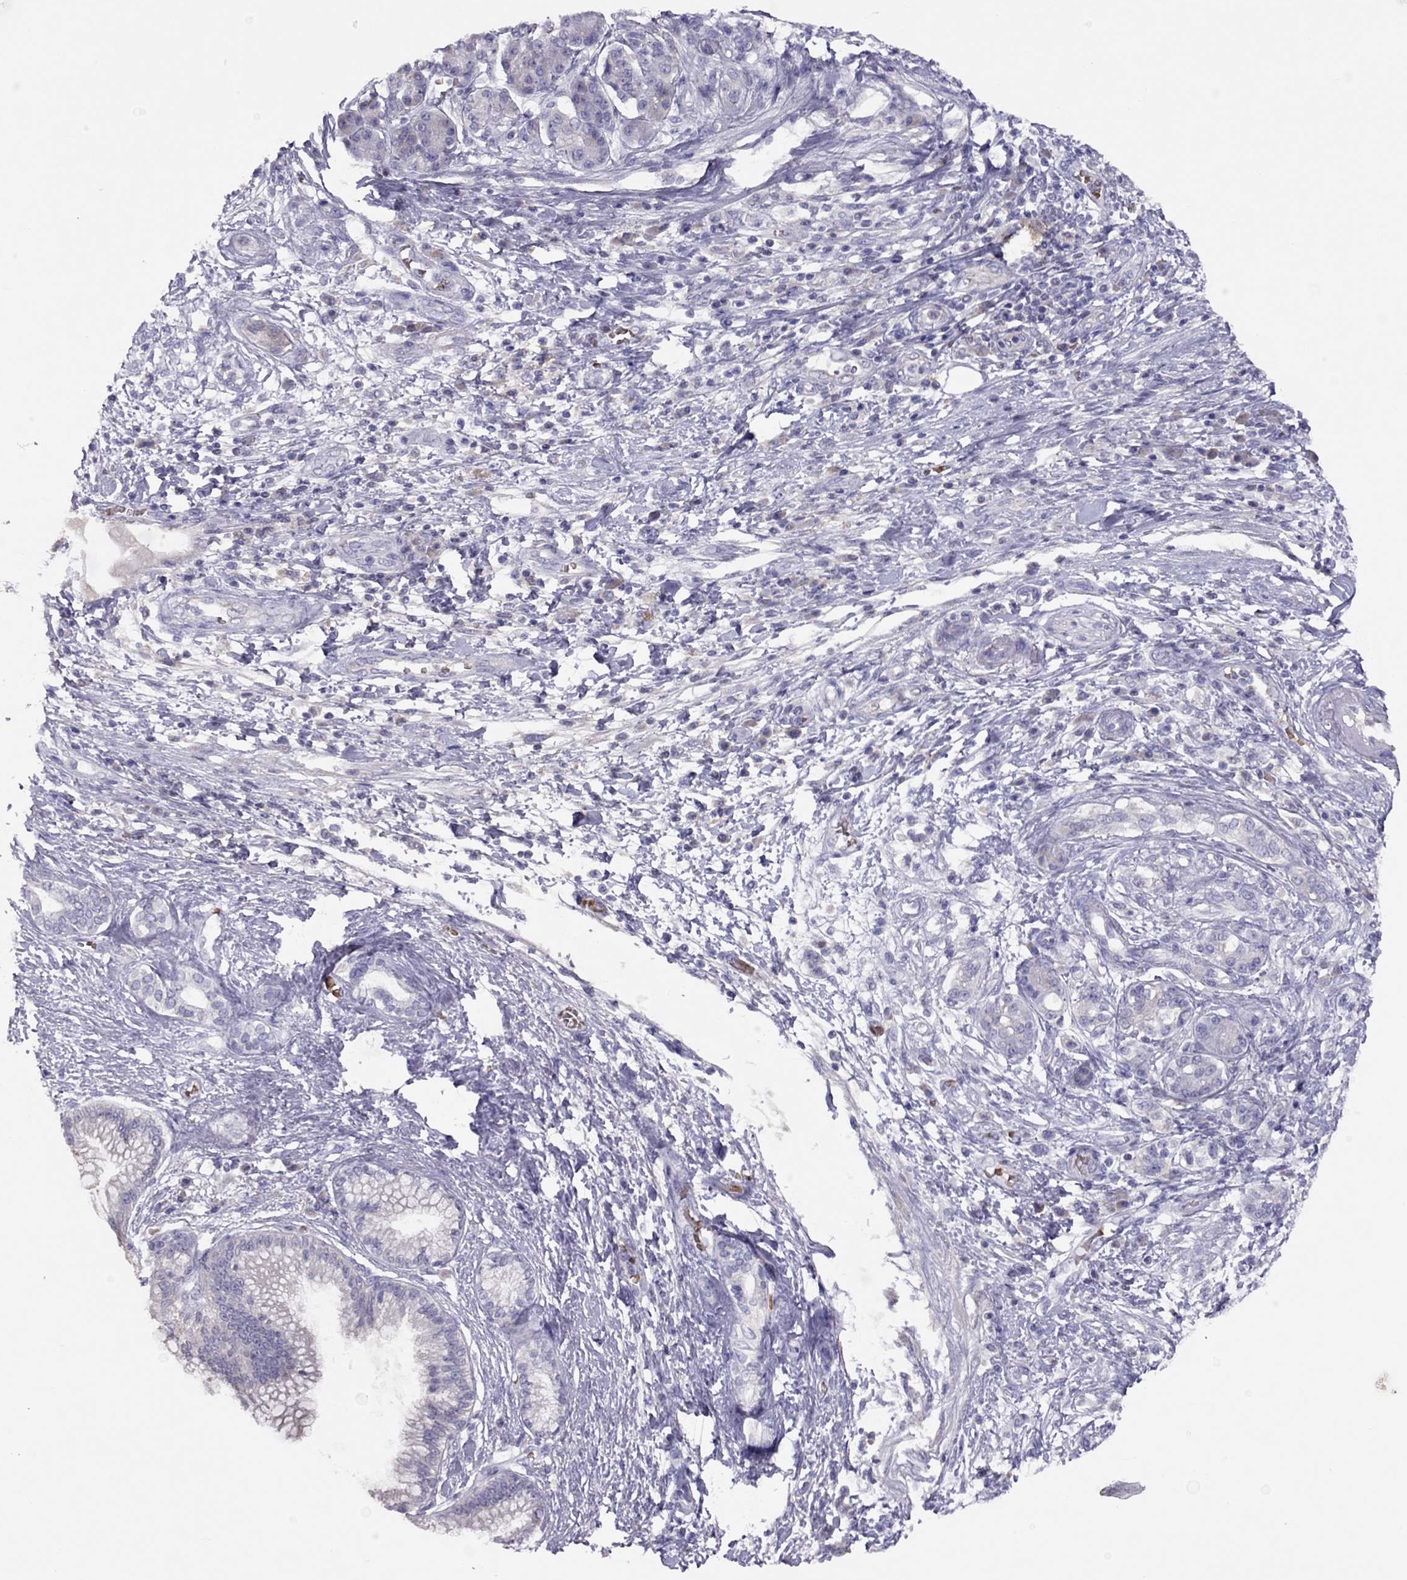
{"staining": {"intensity": "negative", "quantity": "none", "location": "none"}, "tissue": "pancreatic cancer", "cell_type": "Tumor cells", "image_type": "cancer", "snomed": [{"axis": "morphology", "description": "Adenocarcinoma, NOS"}, {"axis": "topography", "description": "Pancreas"}], "caption": "This is a photomicrograph of immunohistochemistry staining of pancreatic cancer, which shows no positivity in tumor cells.", "gene": "RHD", "patient": {"sex": "female", "age": 73}}